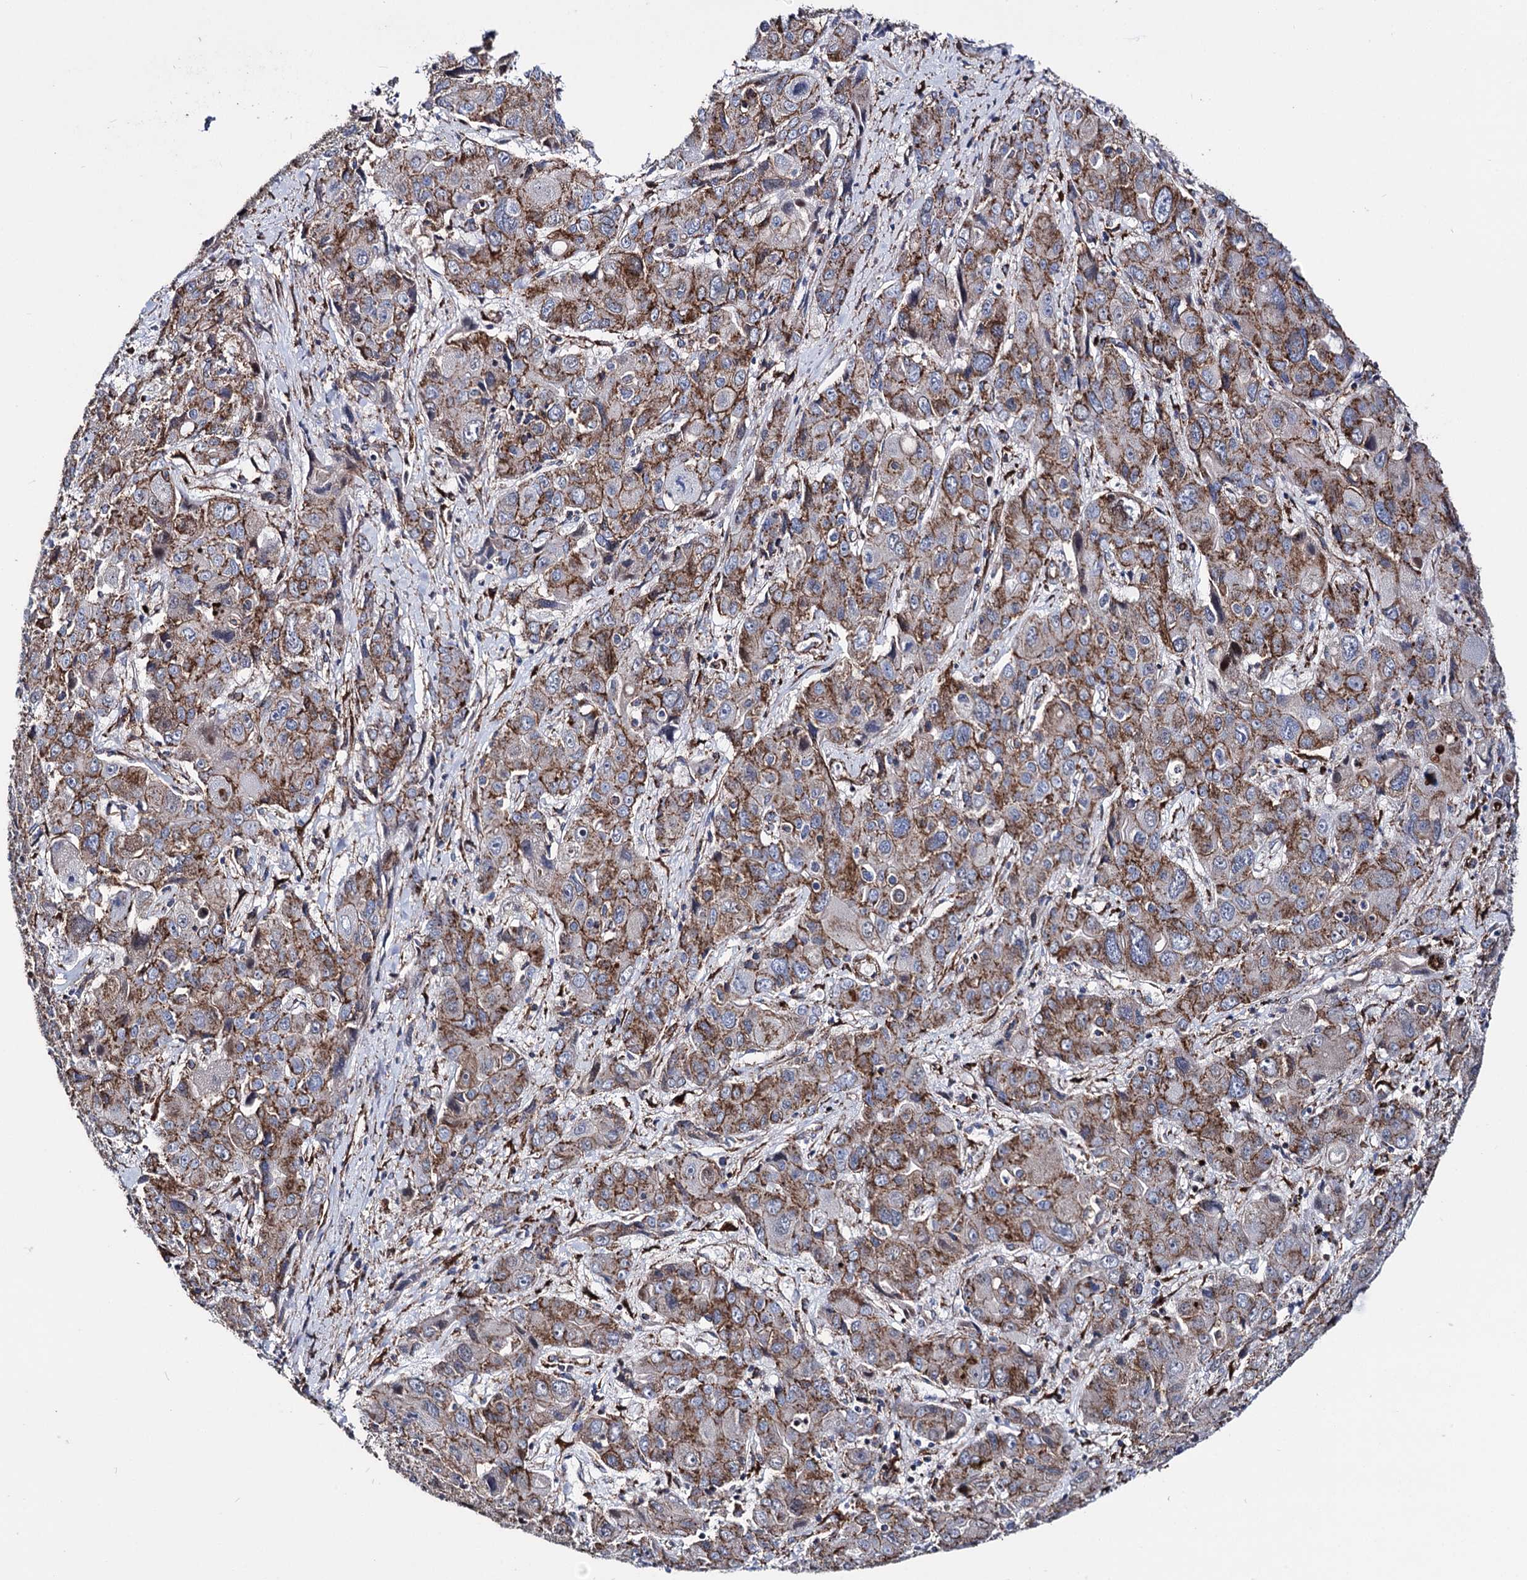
{"staining": {"intensity": "moderate", "quantity": "25%-75%", "location": "cytoplasmic/membranous"}, "tissue": "liver cancer", "cell_type": "Tumor cells", "image_type": "cancer", "snomed": [{"axis": "morphology", "description": "Cholangiocarcinoma"}, {"axis": "topography", "description": "Liver"}], "caption": "Cholangiocarcinoma (liver) stained for a protein exhibits moderate cytoplasmic/membranous positivity in tumor cells.", "gene": "DEF6", "patient": {"sex": "male", "age": 67}}